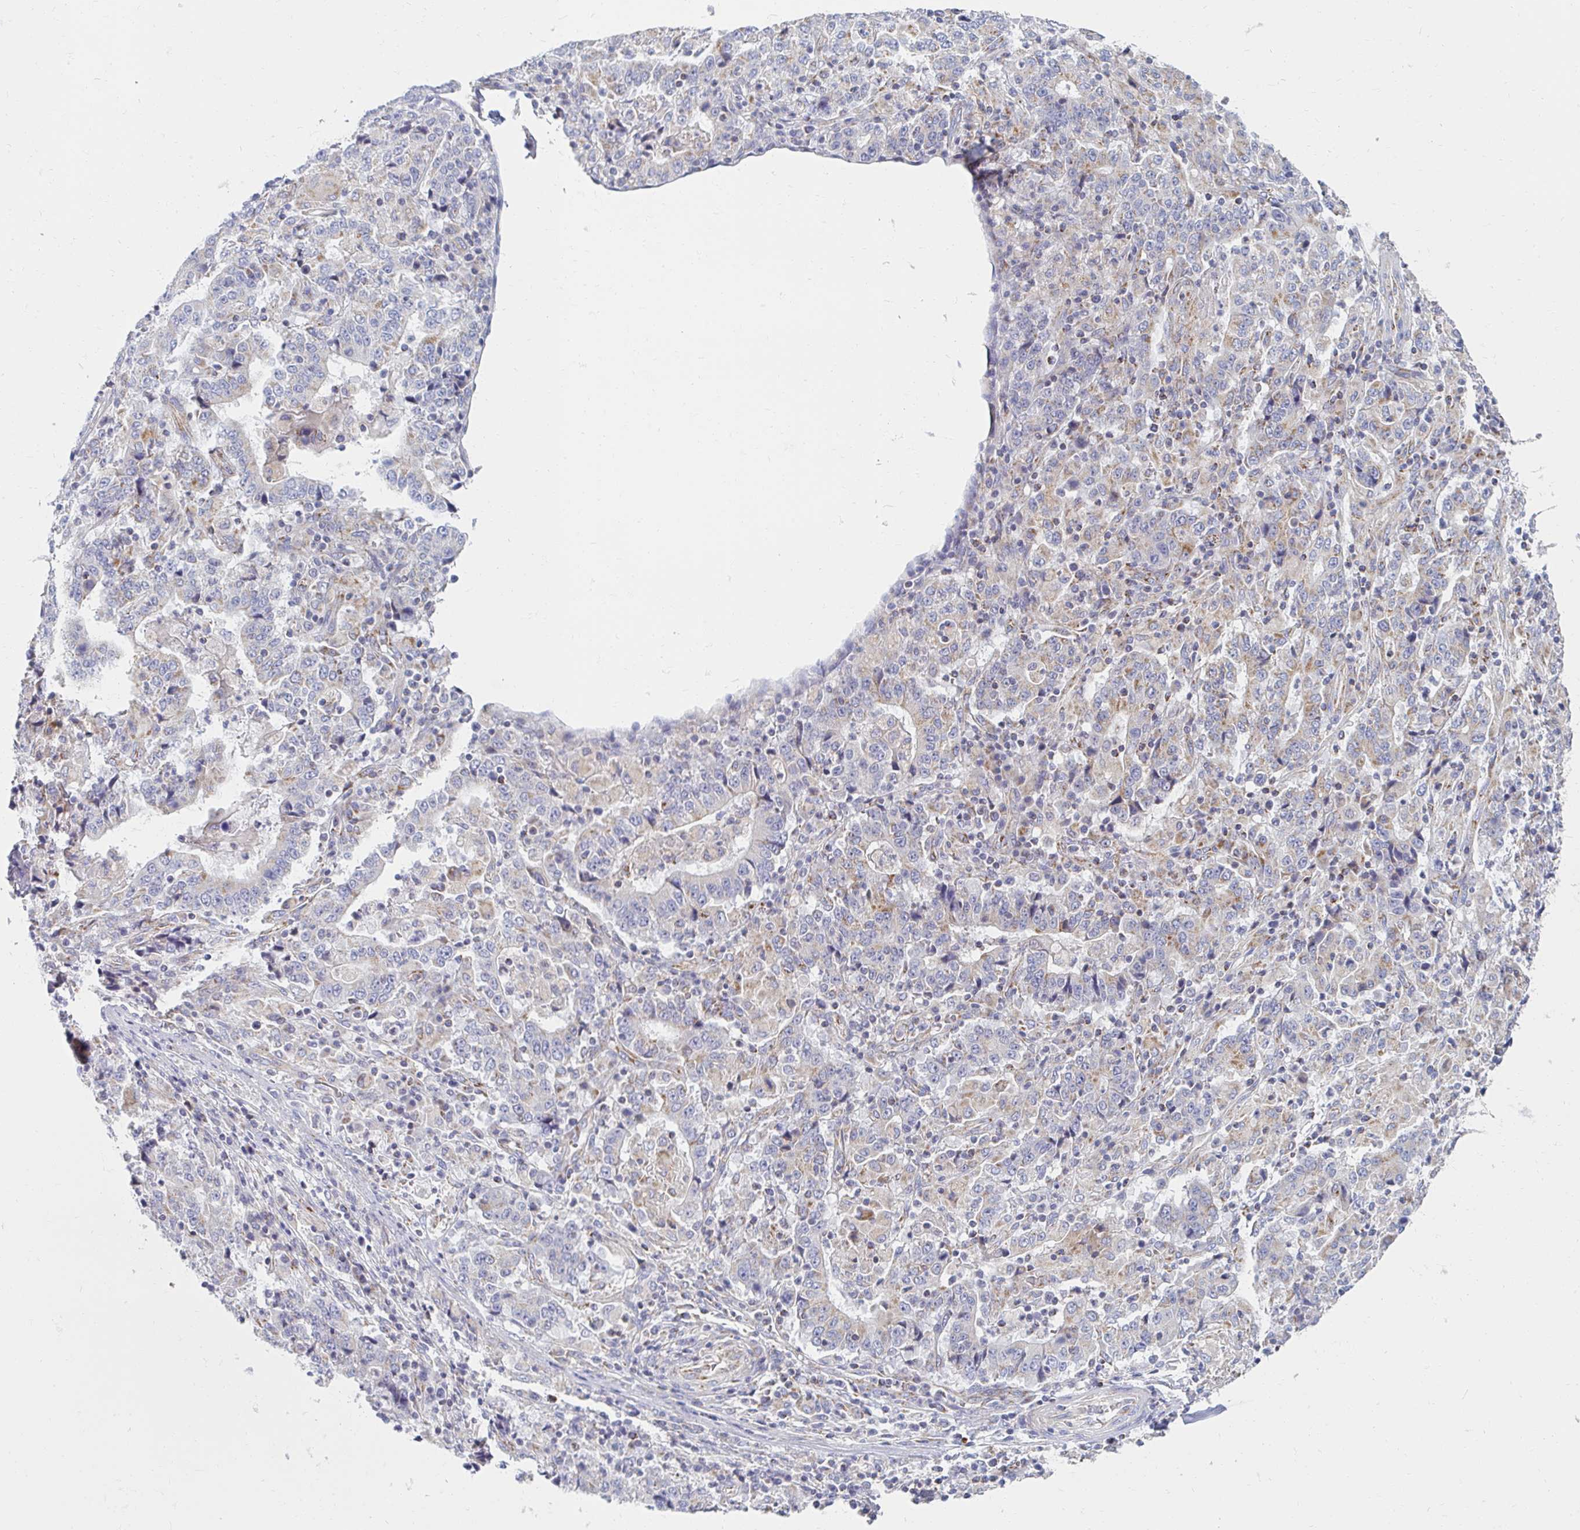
{"staining": {"intensity": "weak", "quantity": "<25%", "location": "cytoplasmic/membranous"}, "tissue": "stomach cancer", "cell_type": "Tumor cells", "image_type": "cancer", "snomed": [{"axis": "morphology", "description": "Normal tissue, NOS"}, {"axis": "morphology", "description": "Adenocarcinoma, NOS"}, {"axis": "topography", "description": "Stomach, upper"}, {"axis": "topography", "description": "Stomach"}], "caption": "The immunohistochemistry (IHC) micrograph has no significant staining in tumor cells of adenocarcinoma (stomach) tissue.", "gene": "MAVS", "patient": {"sex": "male", "age": 59}}